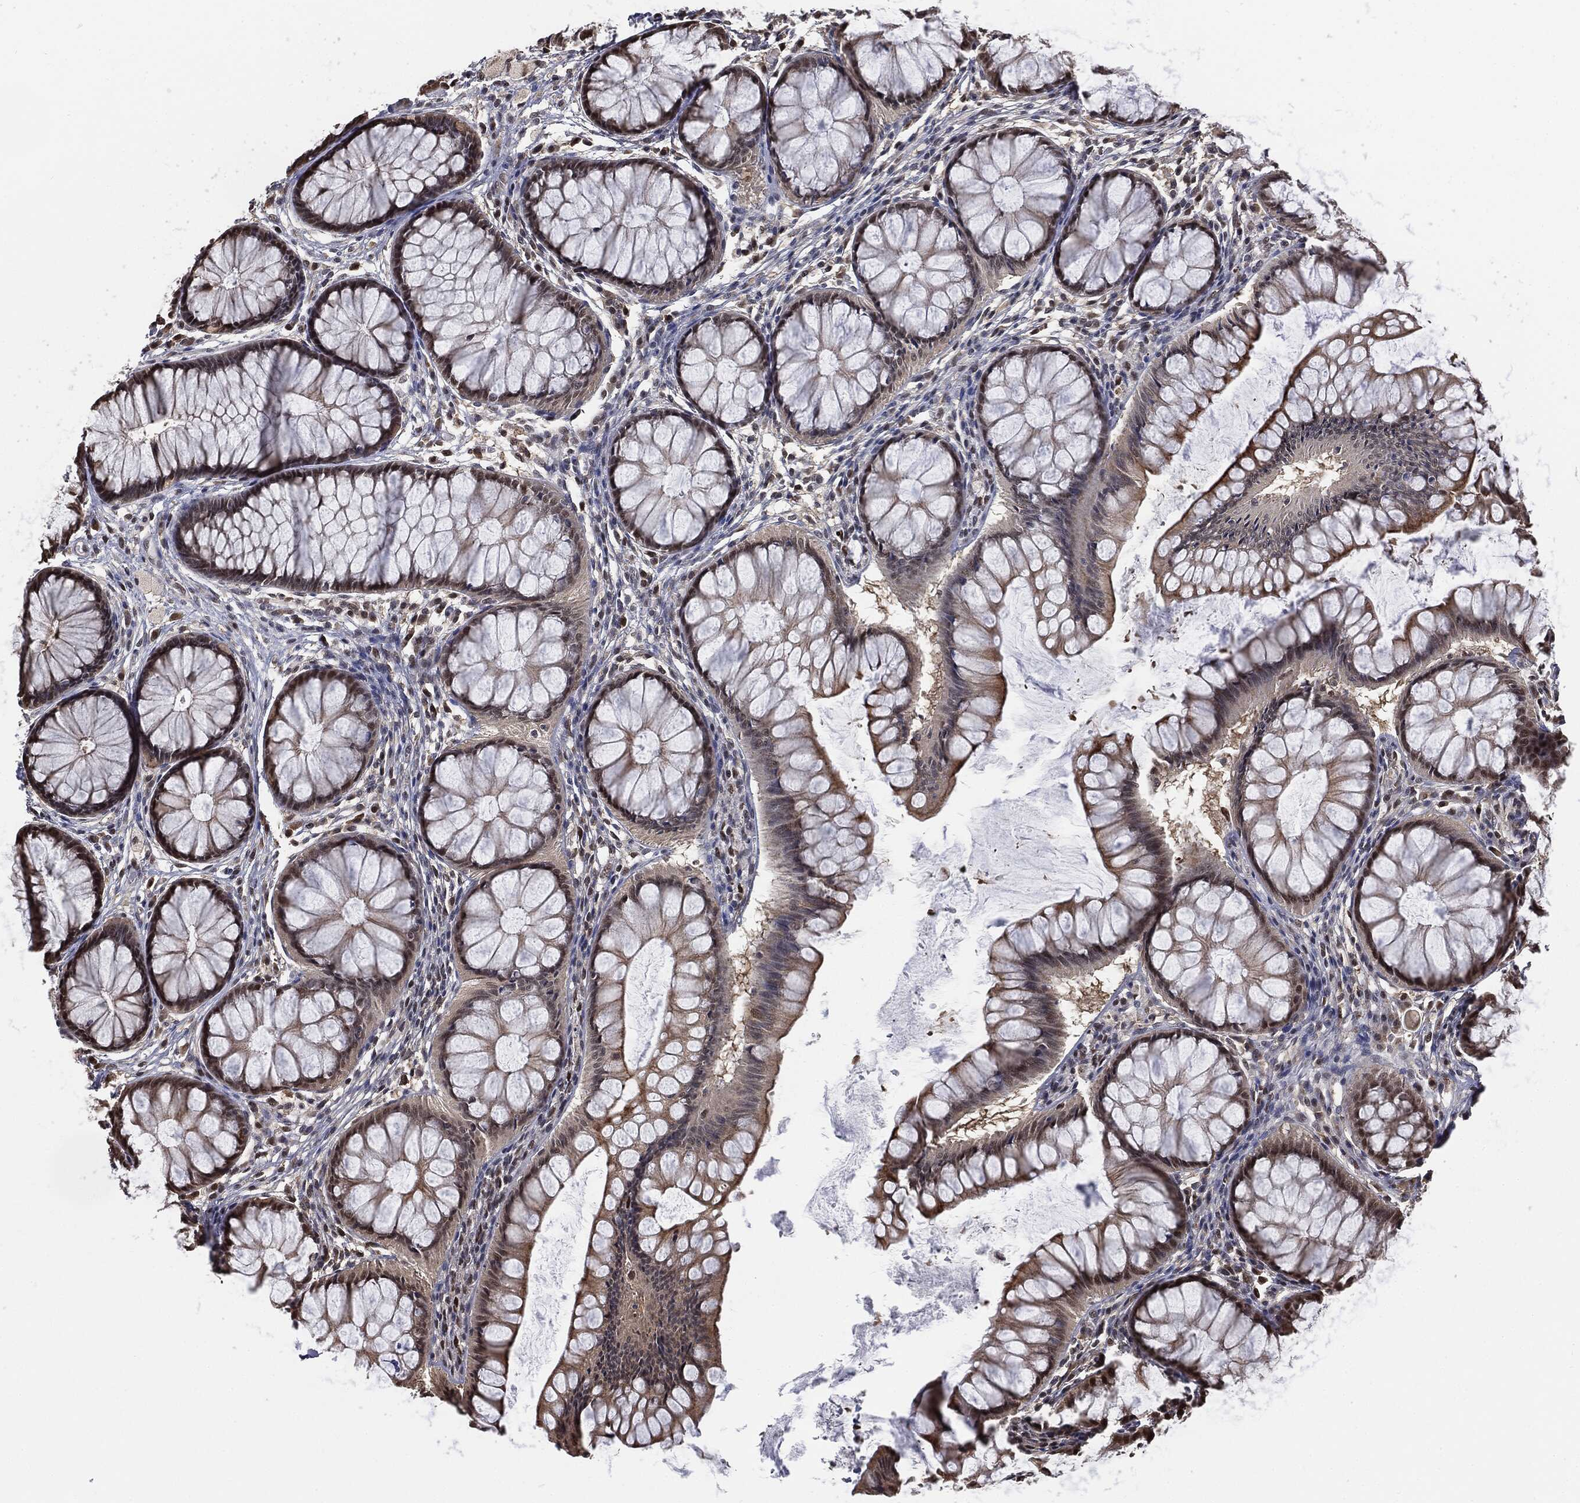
{"staining": {"intensity": "moderate", "quantity": ">75%", "location": "nuclear"}, "tissue": "colon", "cell_type": "Endothelial cells", "image_type": "normal", "snomed": [{"axis": "morphology", "description": "Normal tissue, NOS"}, {"axis": "topography", "description": "Colon"}], "caption": "Immunohistochemistry histopathology image of benign colon stained for a protein (brown), which demonstrates medium levels of moderate nuclear expression in approximately >75% of endothelial cells.", "gene": "SHLD2", "patient": {"sex": "female", "age": 65}}